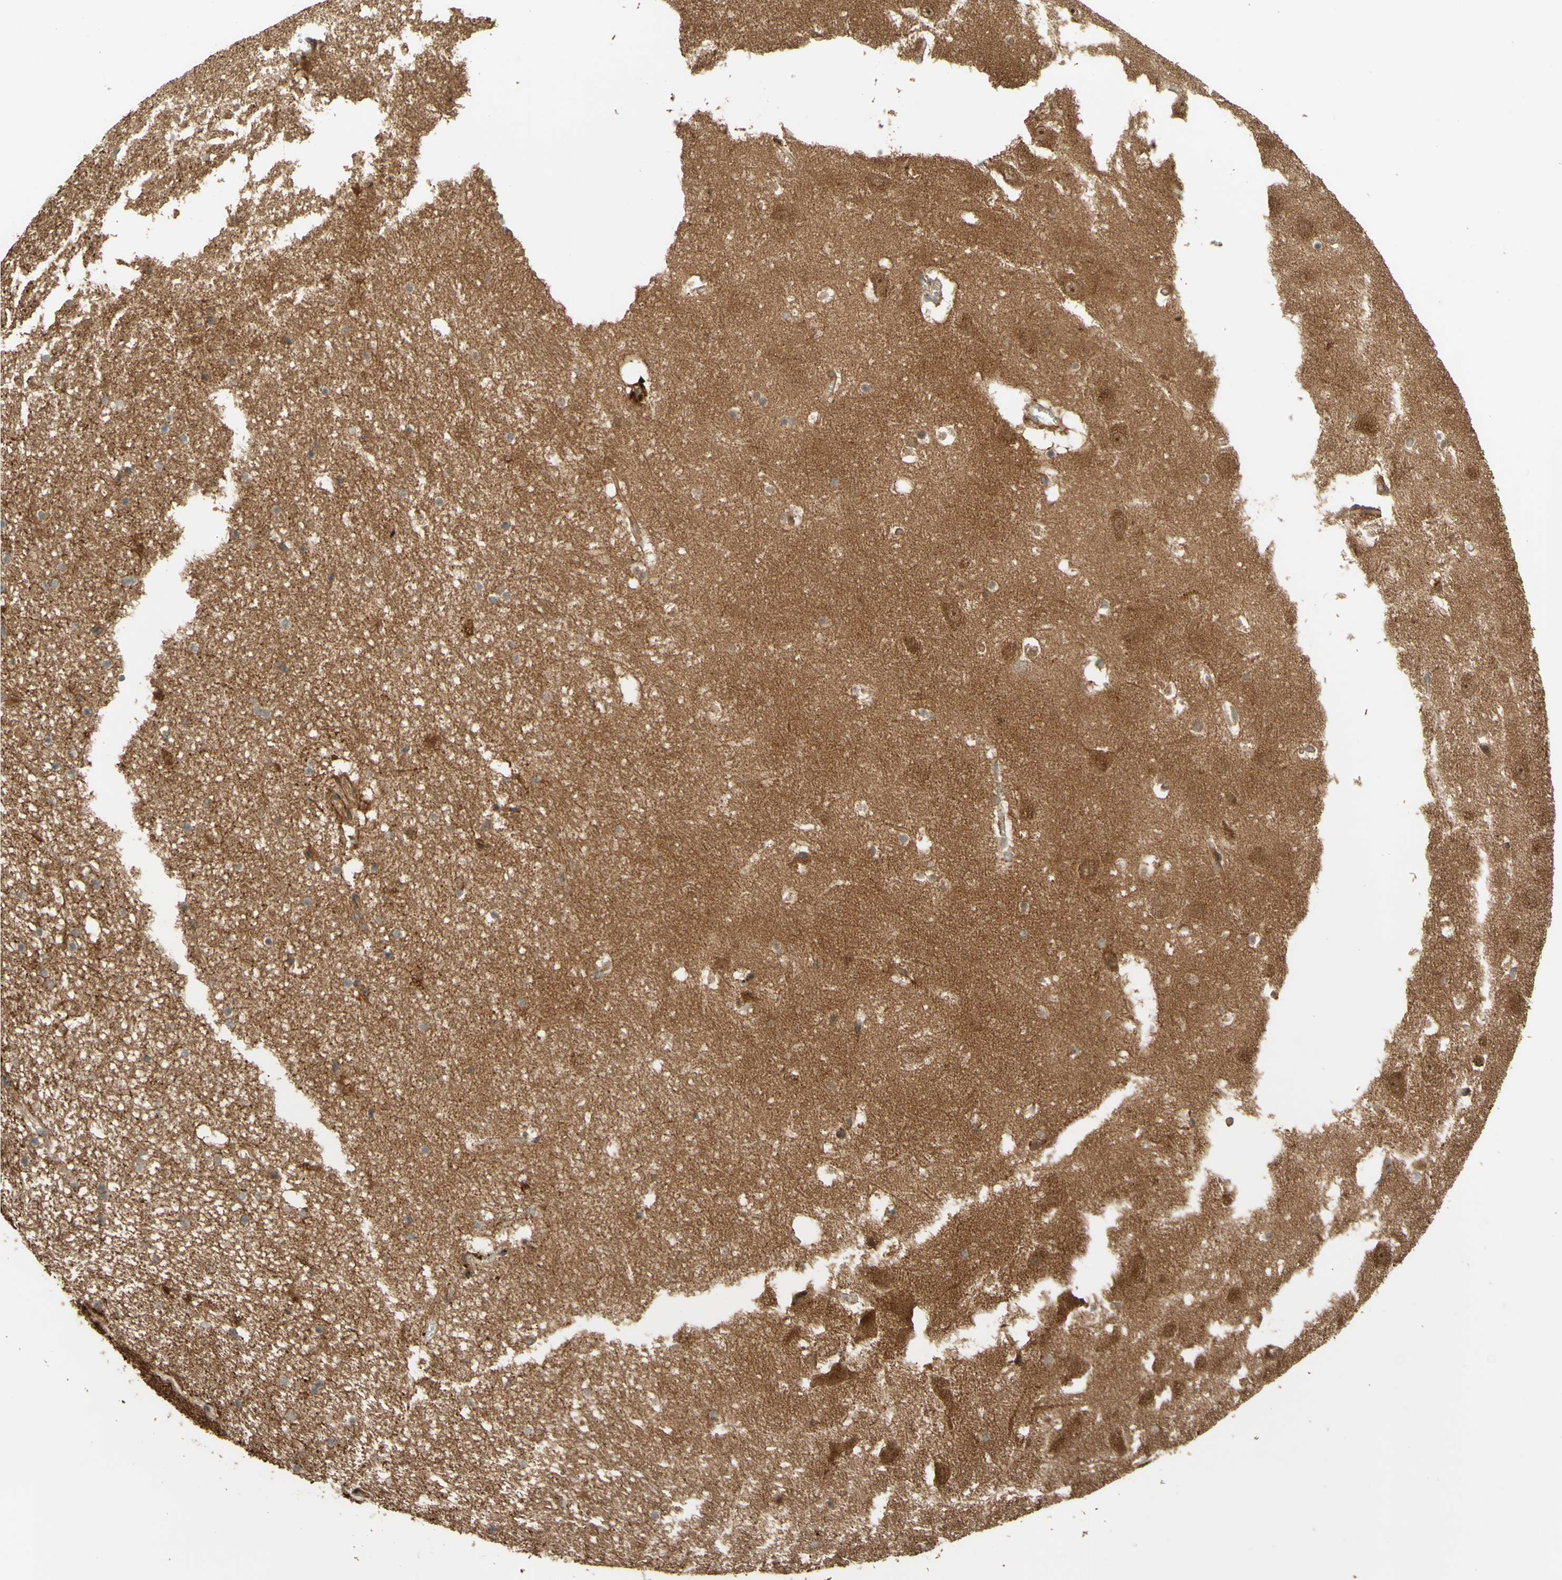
{"staining": {"intensity": "weak", "quantity": "<25%", "location": "cytoplasmic/membranous"}, "tissue": "hippocampus", "cell_type": "Glial cells", "image_type": "normal", "snomed": [{"axis": "morphology", "description": "Normal tissue, NOS"}, {"axis": "topography", "description": "Hippocampus"}], "caption": "Glial cells are negative for brown protein staining in benign hippocampus. (Immunohistochemistry, brightfield microscopy, high magnification).", "gene": "RNF19A", "patient": {"sex": "male", "age": 45}}